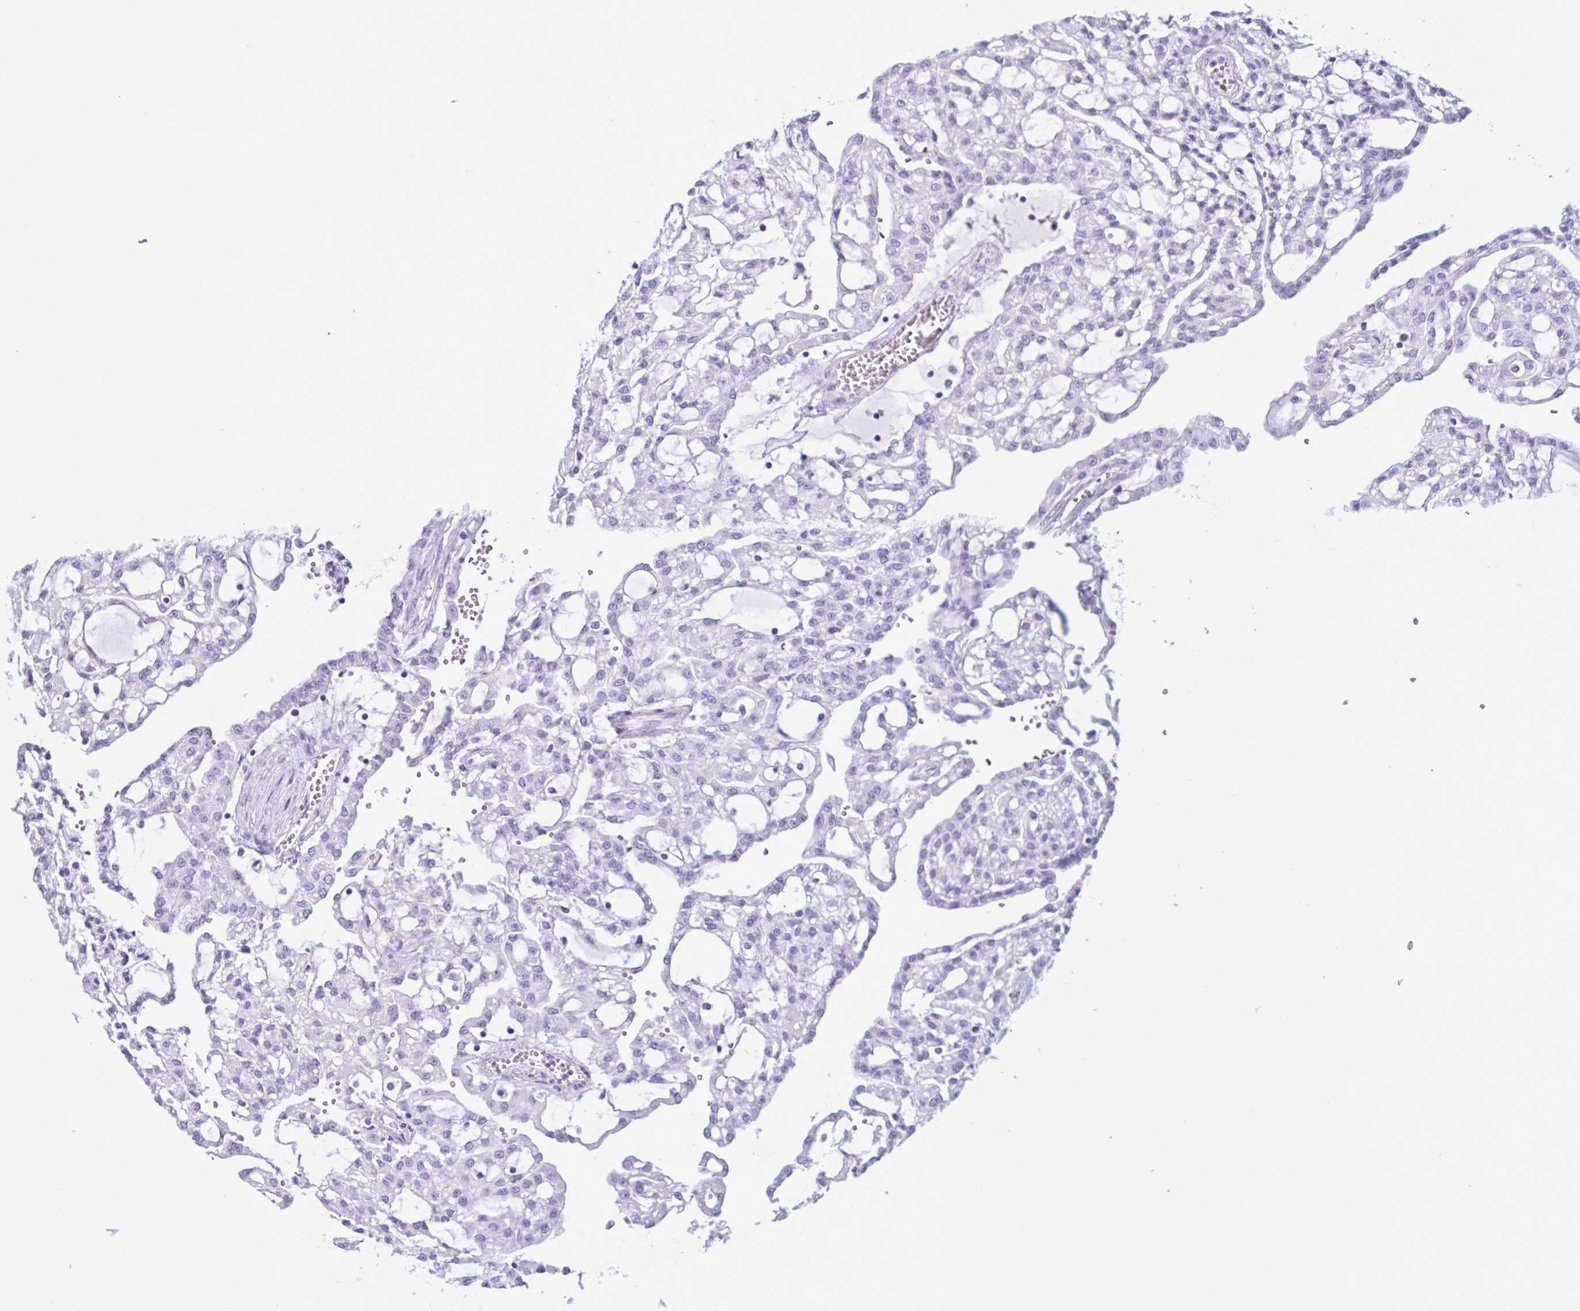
{"staining": {"intensity": "negative", "quantity": "none", "location": "none"}, "tissue": "renal cancer", "cell_type": "Tumor cells", "image_type": "cancer", "snomed": [{"axis": "morphology", "description": "Adenocarcinoma, NOS"}, {"axis": "topography", "description": "Kidney"}], "caption": "Immunohistochemistry (IHC) of human renal cancer exhibits no staining in tumor cells. Nuclei are stained in blue.", "gene": "MRGPRG", "patient": {"sex": "male", "age": 63}}